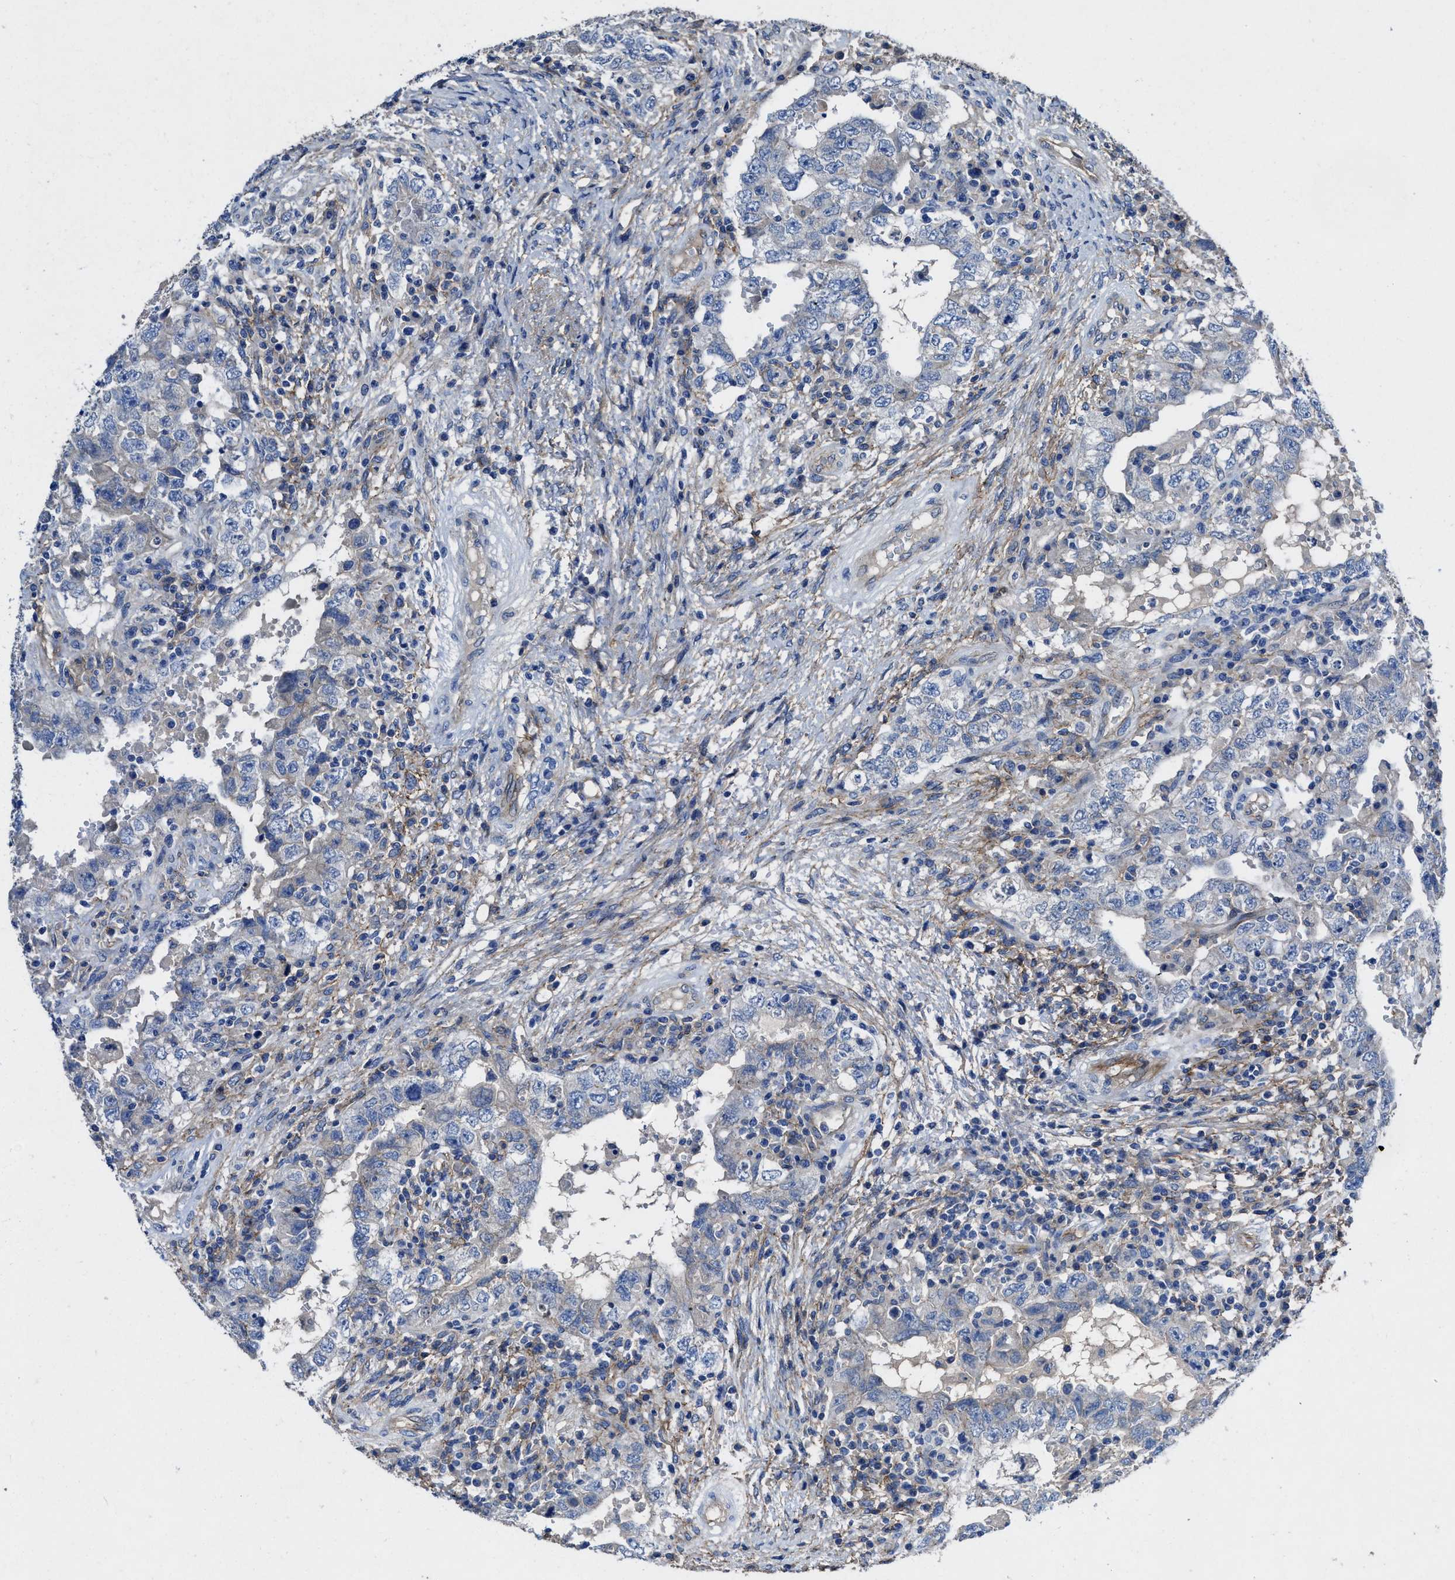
{"staining": {"intensity": "negative", "quantity": "none", "location": "none"}, "tissue": "testis cancer", "cell_type": "Tumor cells", "image_type": "cancer", "snomed": [{"axis": "morphology", "description": "Carcinoma, Embryonal, NOS"}, {"axis": "topography", "description": "Testis"}], "caption": "Immunohistochemical staining of embryonal carcinoma (testis) demonstrates no significant expression in tumor cells. (DAB (3,3'-diaminobenzidine) immunohistochemistry (IHC) with hematoxylin counter stain).", "gene": "PTGFRN", "patient": {"sex": "male", "age": 26}}